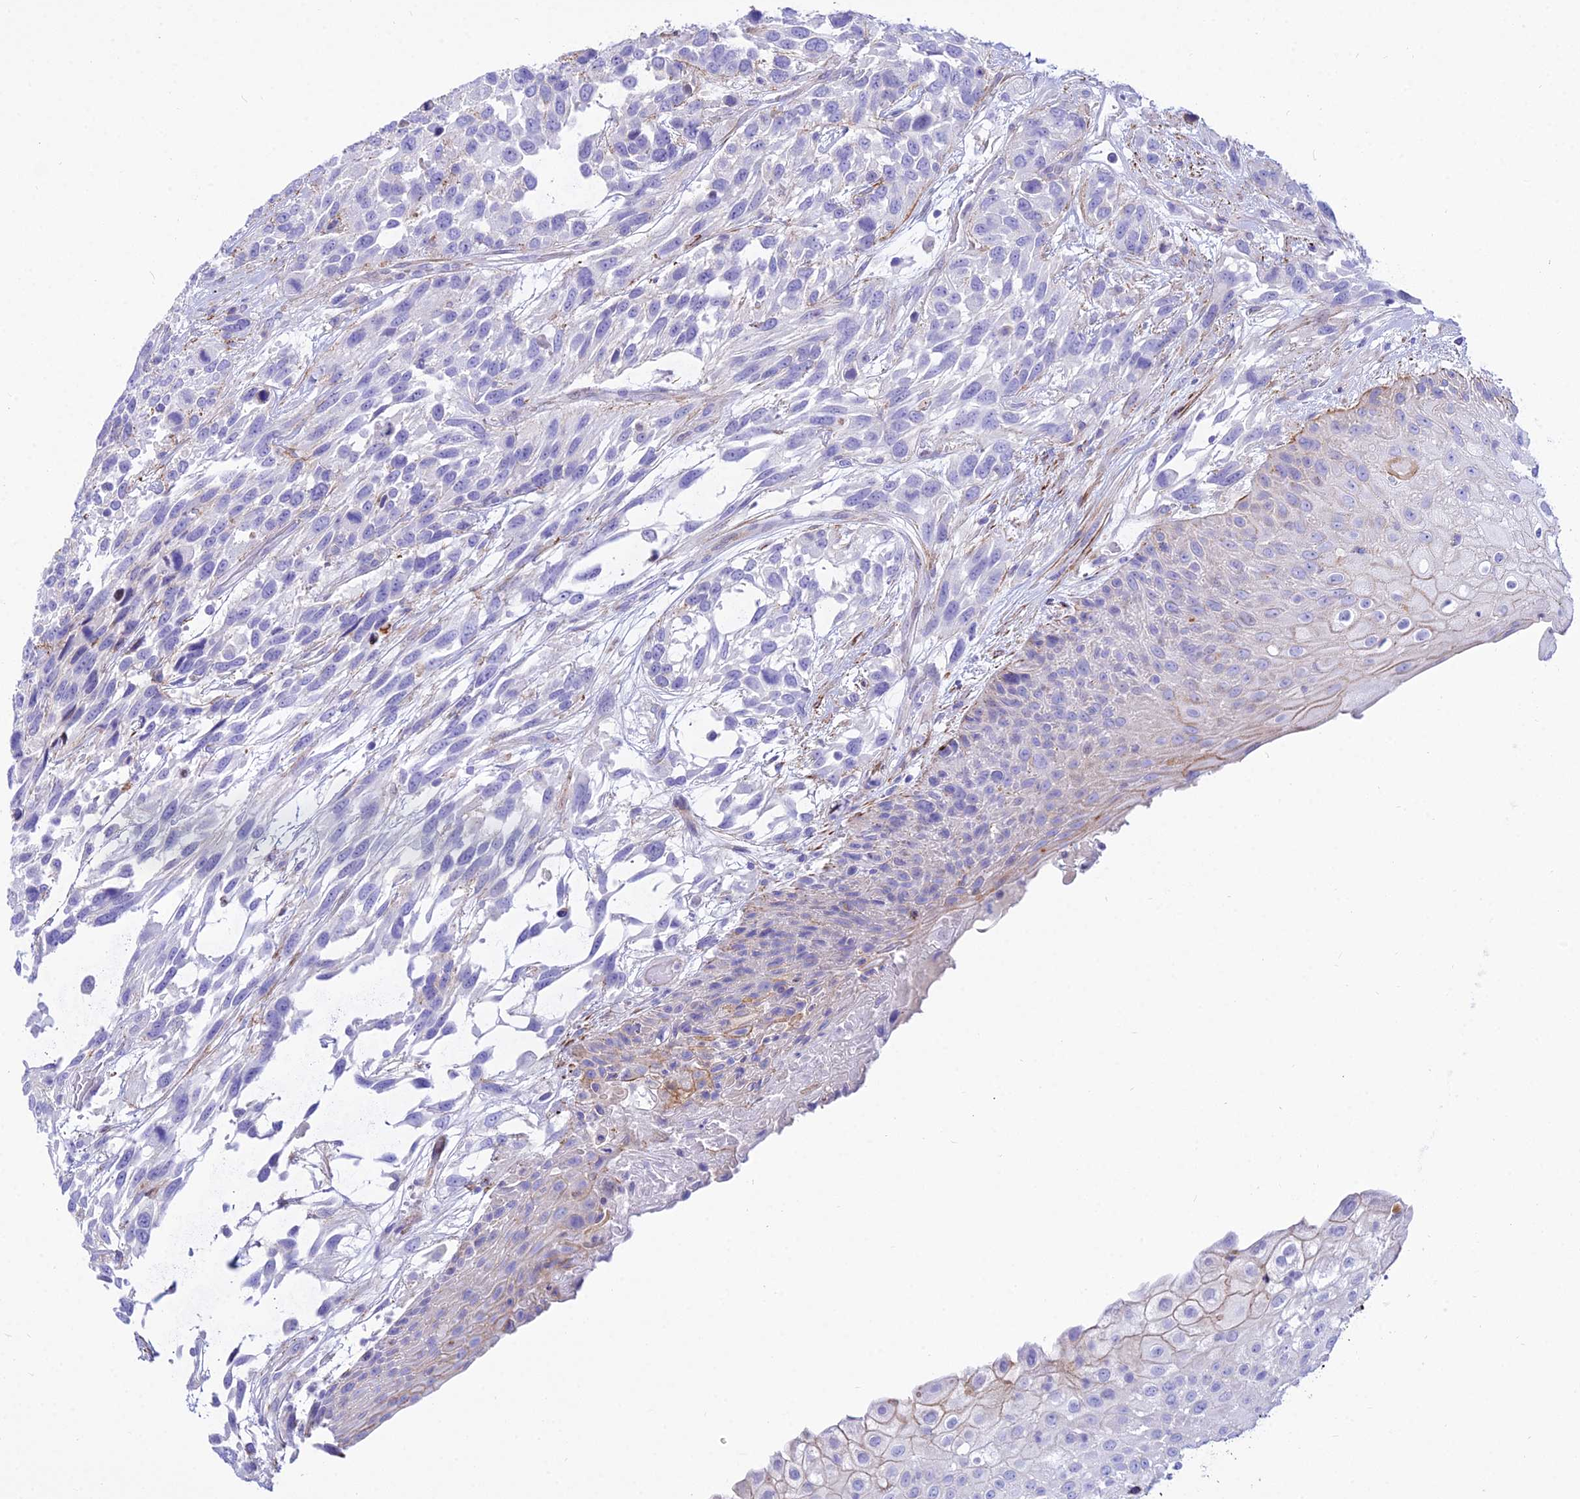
{"staining": {"intensity": "negative", "quantity": "none", "location": "none"}, "tissue": "urothelial cancer", "cell_type": "Tumor cells", "image_type": "cancer", "snomed": [{"axis": "morphology", "description": "Urothelial carcinoma, High grade"}, {"axis": "topography", "description": "Urinary bladder"}], "caption": "Tumor cells are negative for protein expression in human urothelial cancer. (DAB (3,3'-diaminobenzidine) immunohistochemistry (IHC), high magnification).", "gene": "DLX1", "patient": {"sex": "female", "age": 70}}